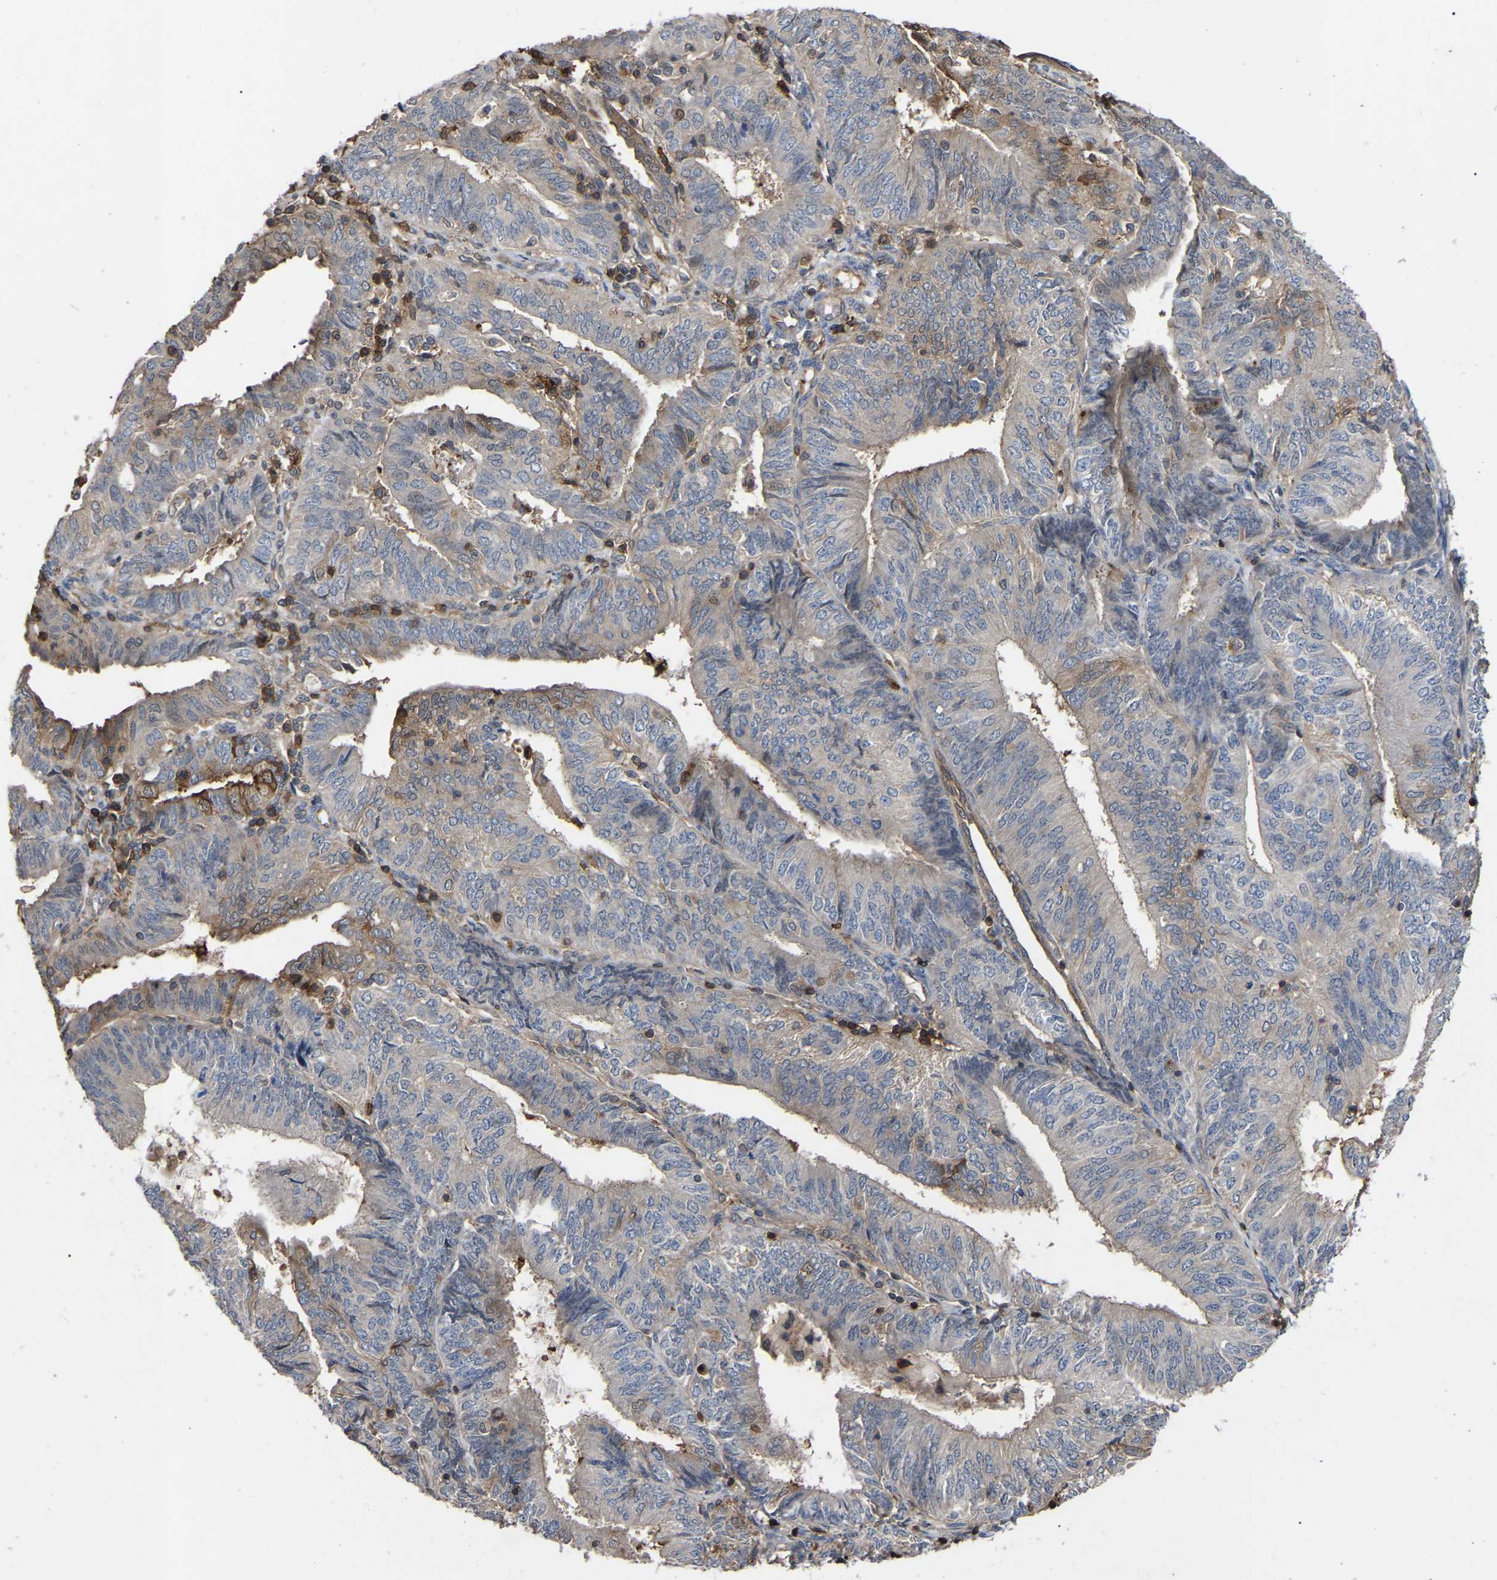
{"staining": {"intensity": "negative", "quantity": "none", "location": "none"}, "tissue": "endometrial cancer", "cell_type": "Tumor cells", "image_type": "cancer", "snomed": [{"axis": "morphology", "description": "Adenocarcinoma, NOS"}, {"axis": "topography", "description": "Endometrium"}], "caption": "Immunohistochemistry (IHC) histopathology image of neoplastic tissue: adenocarcinoma (endometrial) stained with DAB (3,3'-diaminobenzidine) demonstrates no significant protein staining in tumor cells.", "gene": "CIT", "patient": {"sex": "female", "age": 58}}